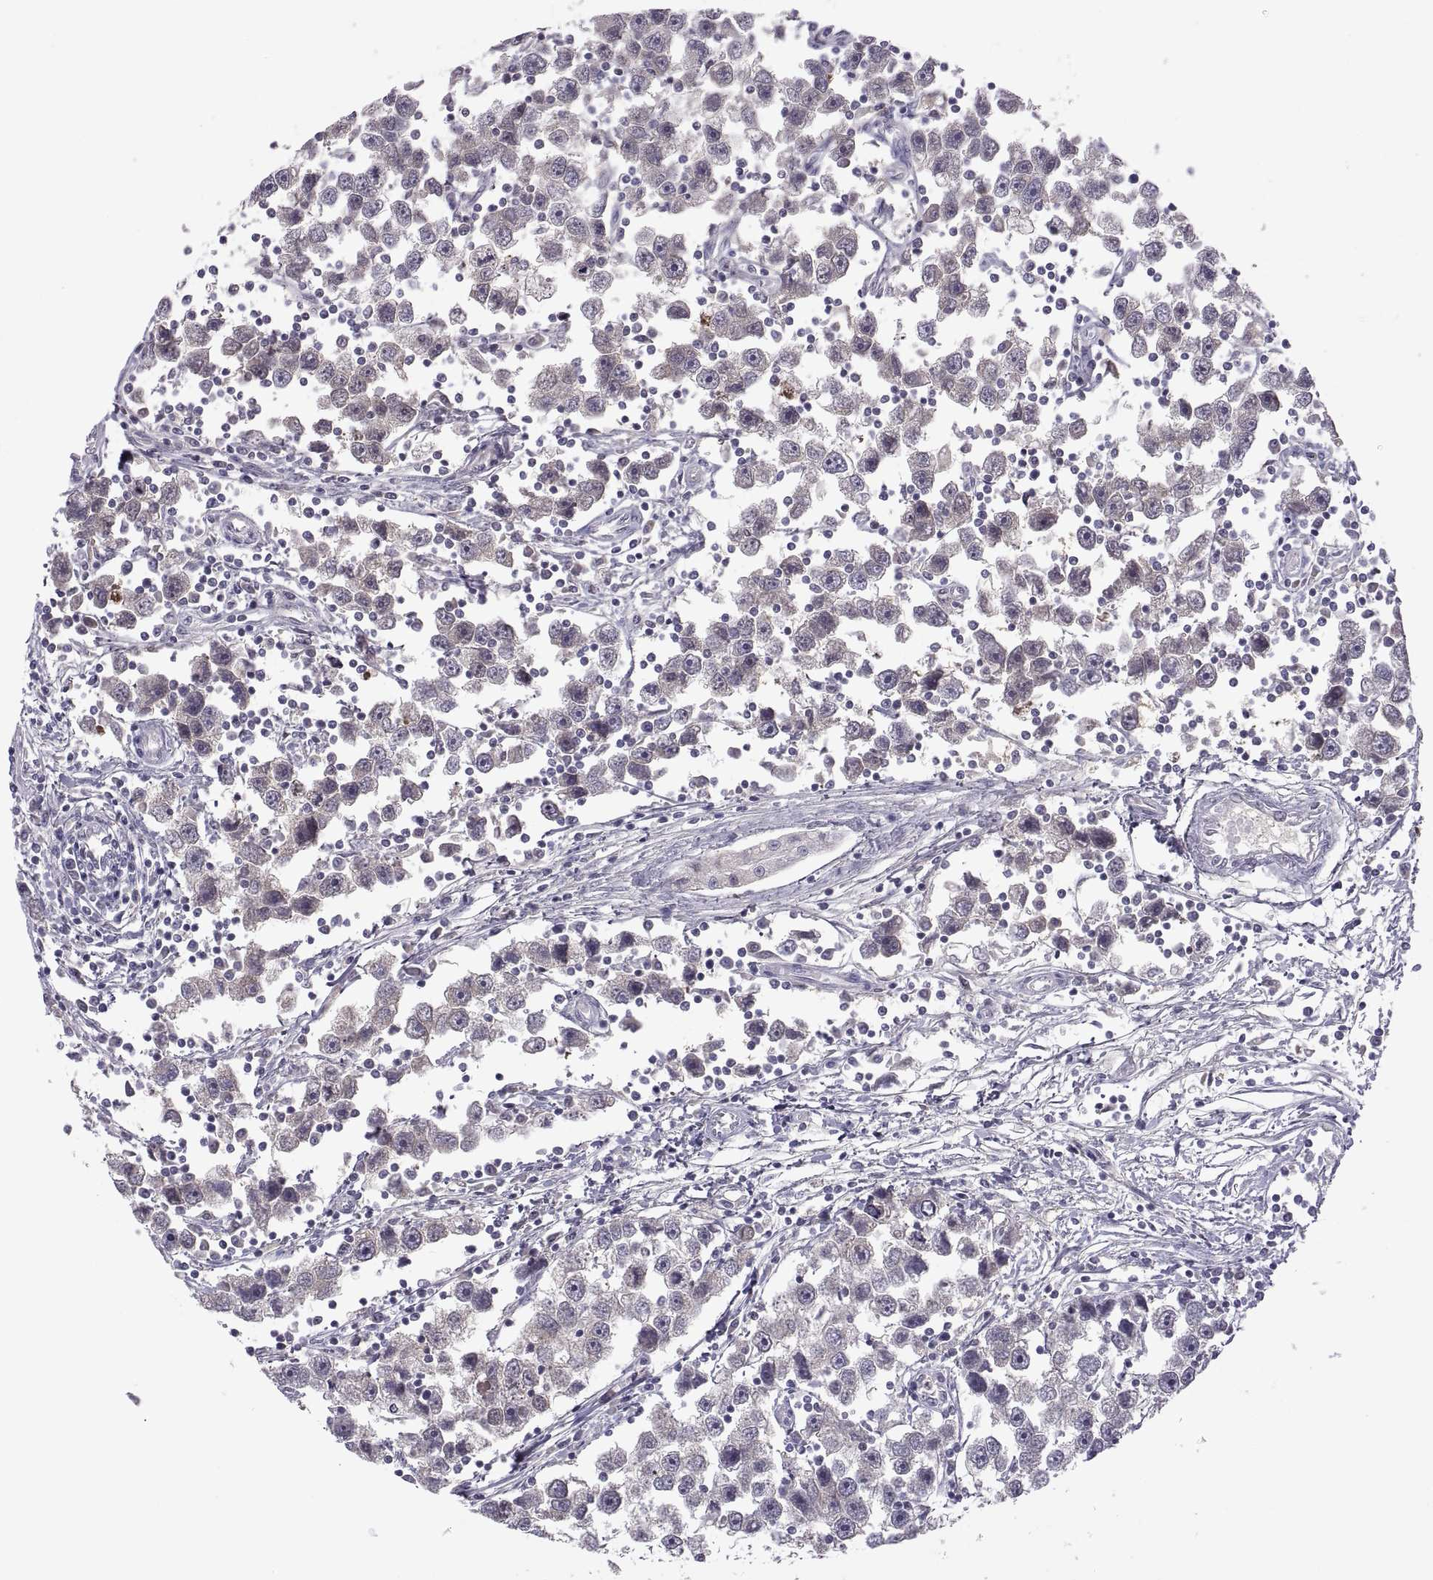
{"staining": {"intensity": "negative", "quantity": "none", "location": "none"}, "tissue": "testis cancer", "cell_type": "Tumor cells", "image_type": "cancer", "snomed": [{"axis": "morphology", "description": "Seminoma, NOS"}, {"axis": "topography", "description": "Testis"}], "caption": "A high-resolution micrograph shows immunohistochemistry staining of testis cancer, which displays no significant expression in tumor cells.", "gene": "FGF9", "patient": {"sex": "male", "age": 30}}